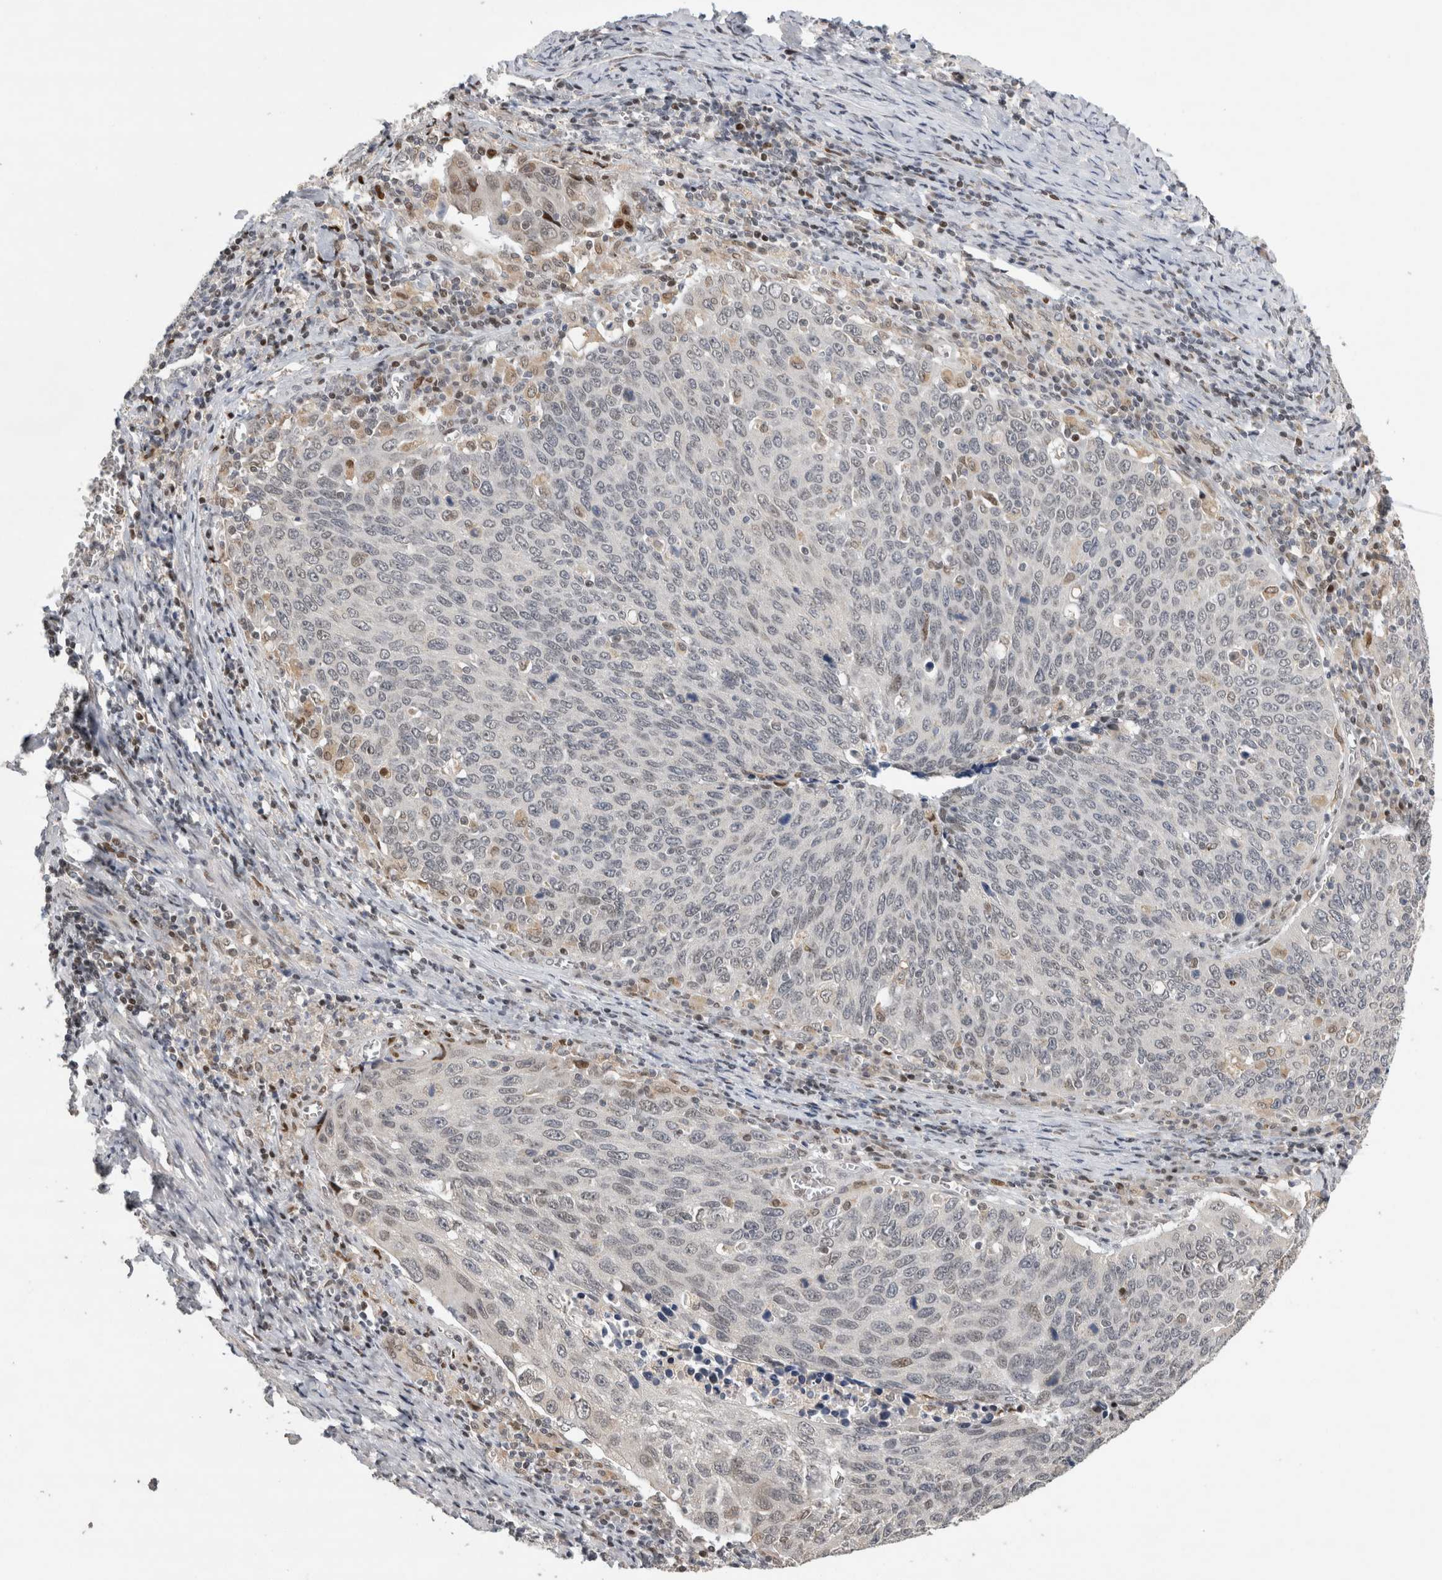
{"staining": {"intensity": "negative", "quantity": "none", "location": "none"}, "tissue": "cervical cancer", "cell_type": "Tumor cells", "image_type": "cancer", "snomed": [{"axis": "morphology", "description": "Squamous cell carcinoma, NOS"}, {"axis": "topography", "description": "Cervix"}], "caption": "DAB immunohistochemical staining of squamous cell carcinoma (cervical) shows no significant positivity in tumor cells.", "gene": "C8orf58", "patient": {"sex": "female", "age": 53}}